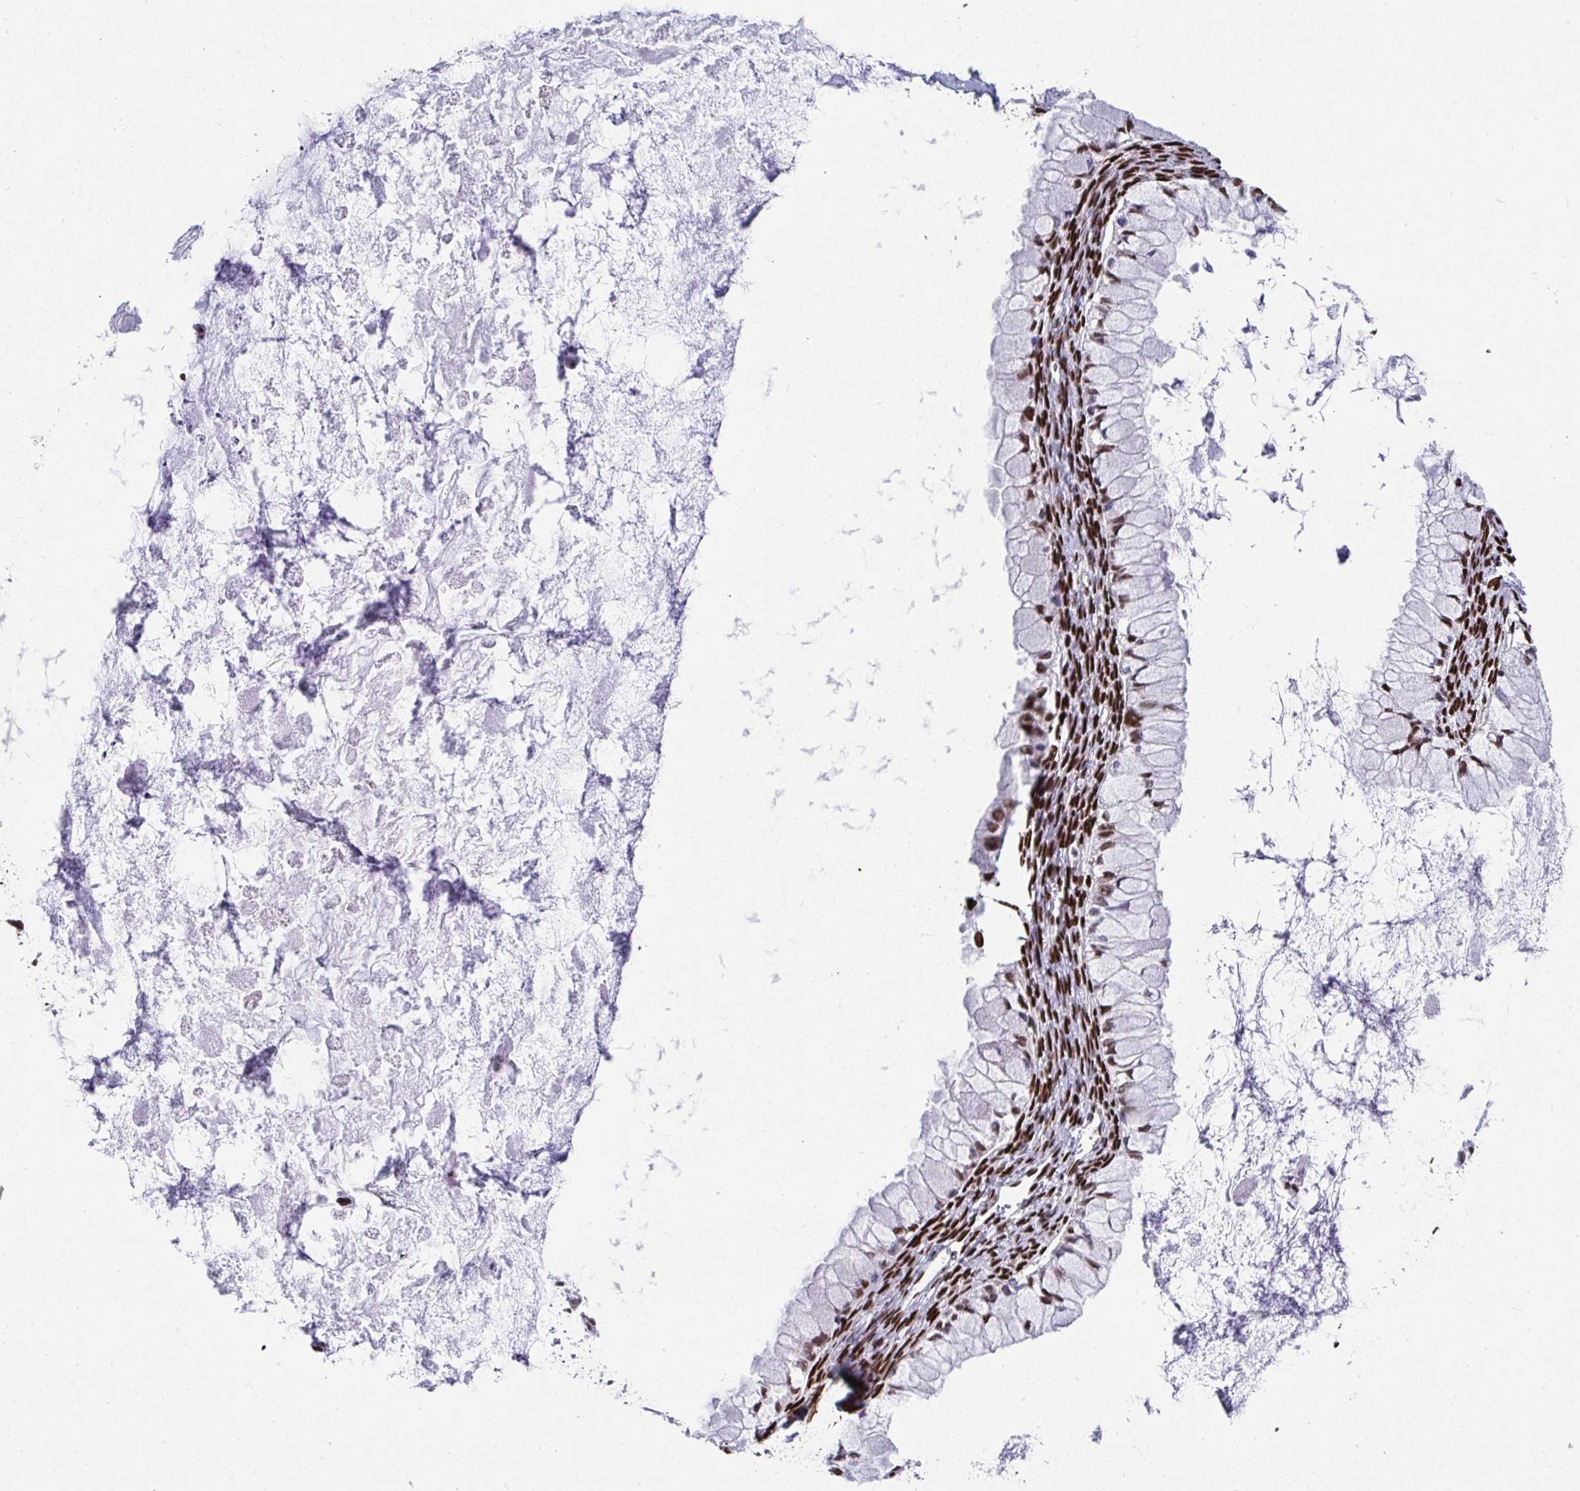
{"staining": {"intensity": "moderate", "quantity": ">75%", "location": "nuclear"}, "tissue": "ovarian cancer", "cell_type": "Tumor cells", "image_type": "cancer", "snomed": [{"axis": "morphology", "description": "Cystadenocarcinoma, mucinous, NOS"}, {"axis": "topography", "description": "Ovary"}], "caption": "Human ovarian cancer stained with a brown dye demonstrates moderate nuclear positive staining in approximately >75% of tumor cells.", "gene": "SLC35C2", "patient": {"sex": "female", "age": 34}}